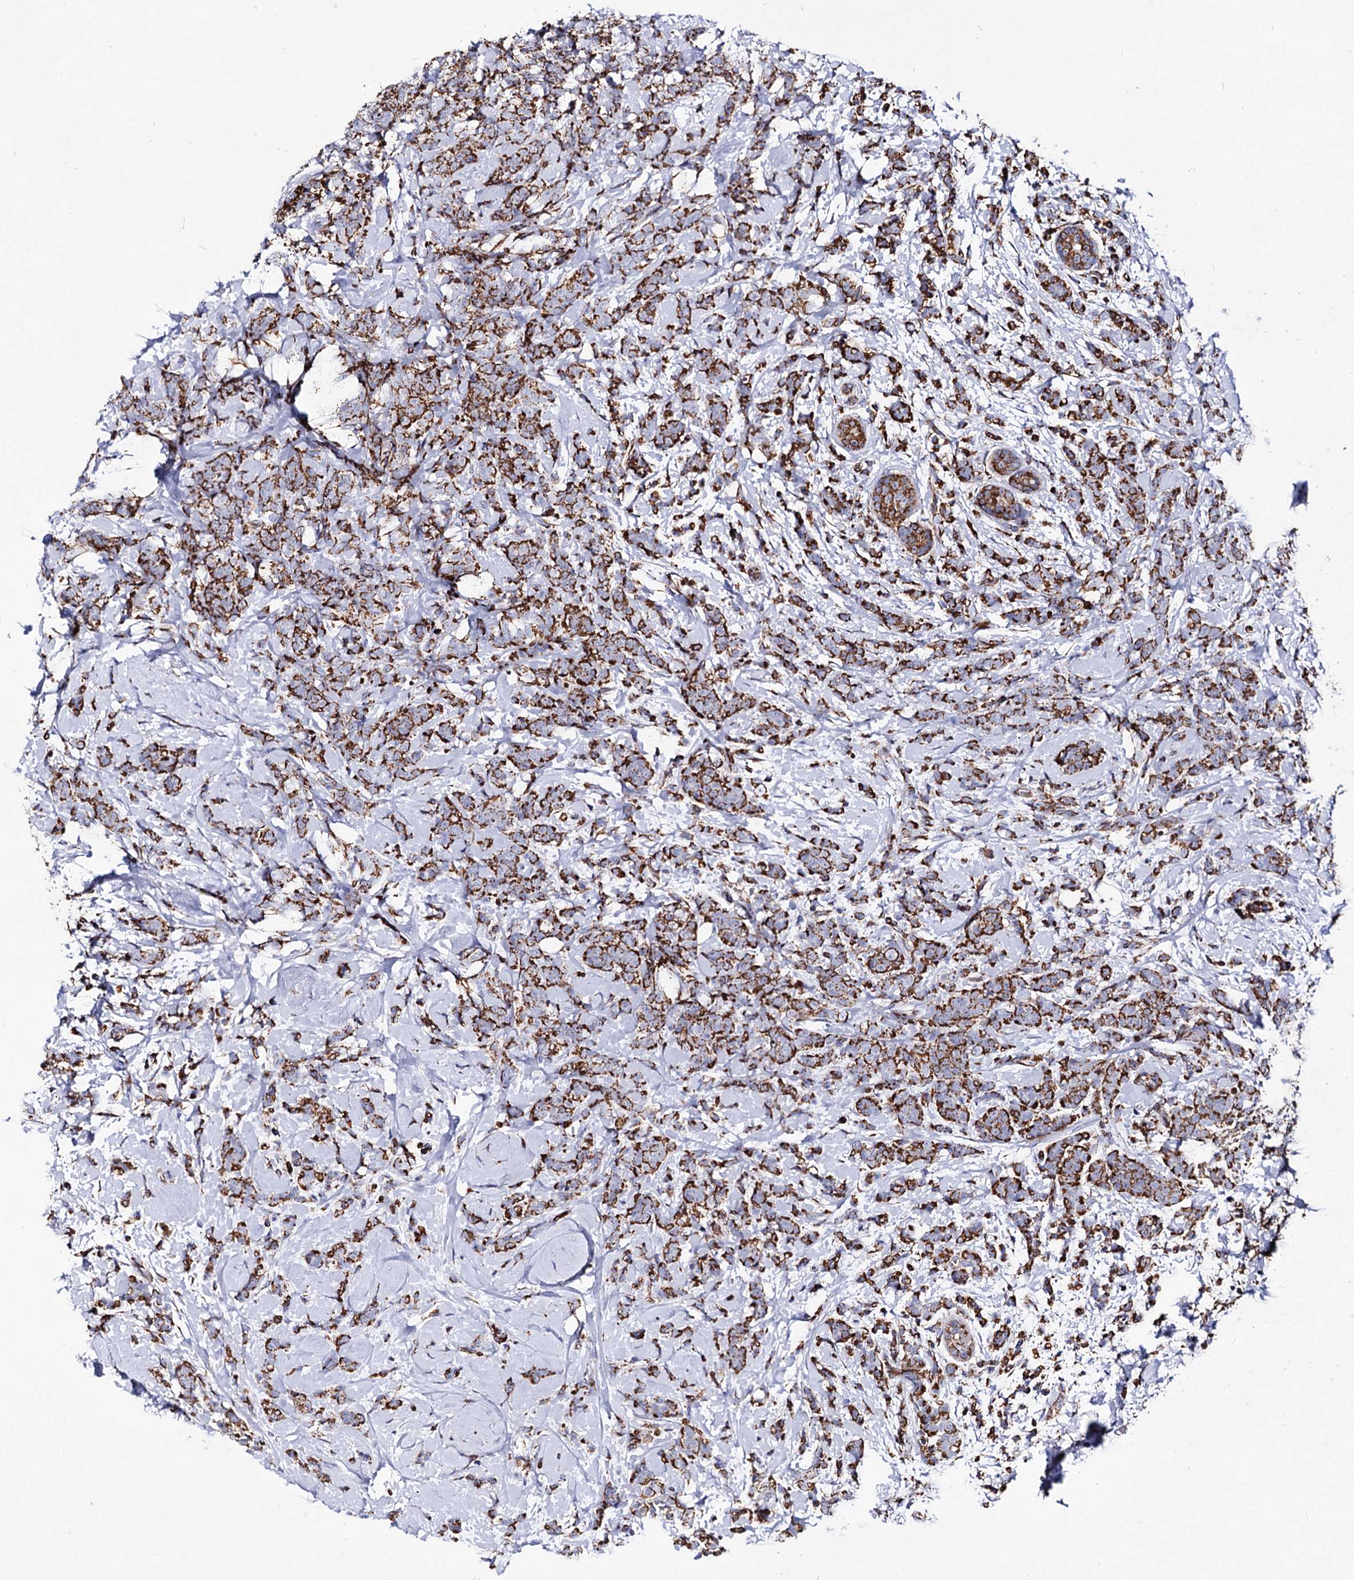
{"staining": {"intensity": "strong", "quantity": ">75%", "location": "cytoplasmic/membranous"}, "tissue": "breast cancer", "cell_type": "Tumor cells", "image_type": "cancer", "snomed": [{"axis": "morphology", "description": "Lobular carcinoma"}, {"axis": "topography", "description": "Breast"}], "caption": "An immunohistochemistry photomicrograph of tumor tissue is shown. Protein staining in brown highlights strong cytoplasmic/membranous positivity in lobular carcinoma (breast) within tumor cells. (DAB (3,3'-diaminobenzidine) IHC, brown staining for protein, blue staining for nuclei).", "gene": "ACAD9", "patient": {"sex": "female", "age": 58}}